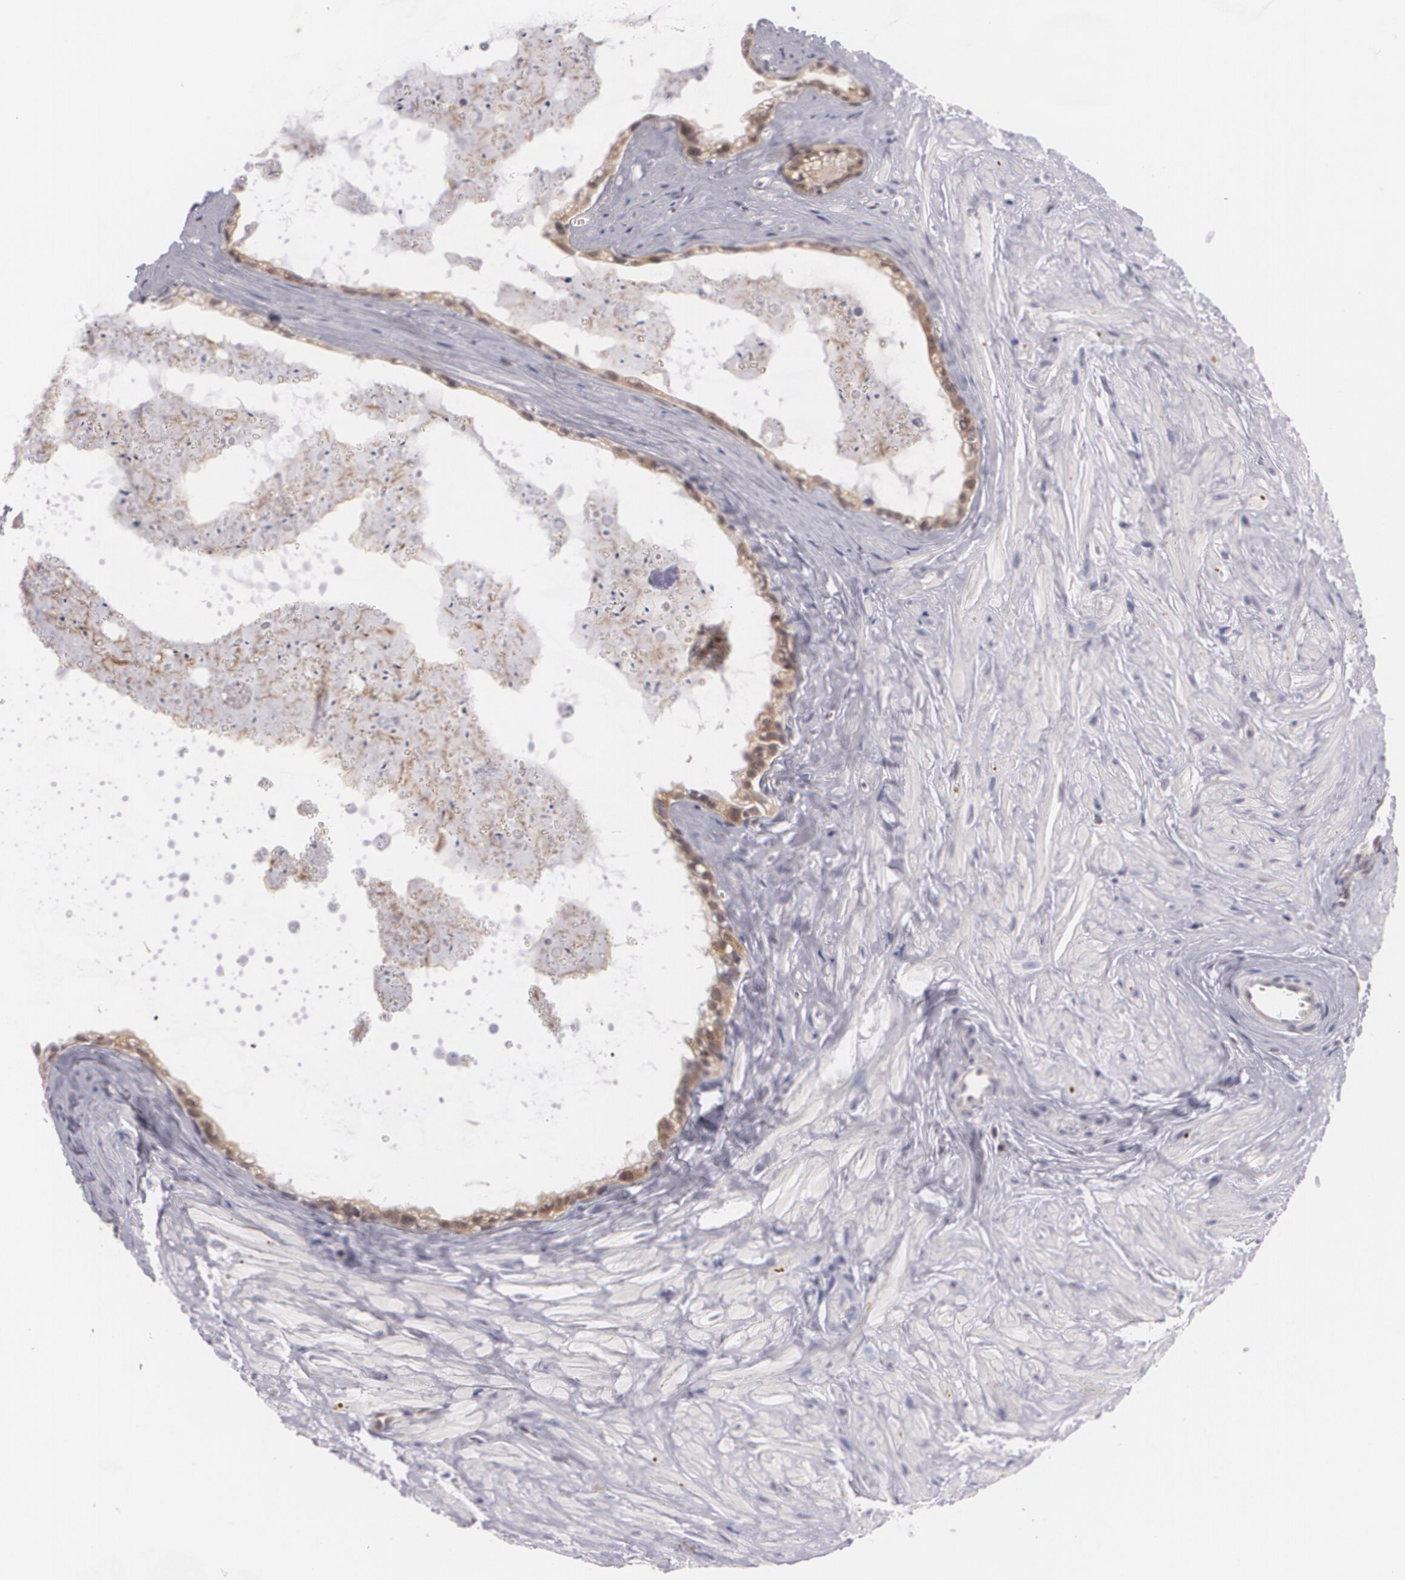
{"staining": {"intensity": "moderate", "quantity": "25%-75%", "location": "cytoplasmic/membranous"}, "tissue": "seminal vesicle", "cell_type": "Glandular cells", "image_type": "normal", "snomed": [{"axis": "morphology", "description": "Normal tissue, NOS"}, {"axis": "topography", "description": "Seminal veicle"}], "caption": "Immunohistochemistry of benign seminal vesicle shows medium levels of moderate cytoplasmic/membranous expression in approximately 25%-75% of glandular cells. (Stains: DAB in brown, nuclei in blue, Microscopy: brightfield microscopy at high magnification).", "gene": "BCL10", "patient": {"sex": "male", "age": 60}}